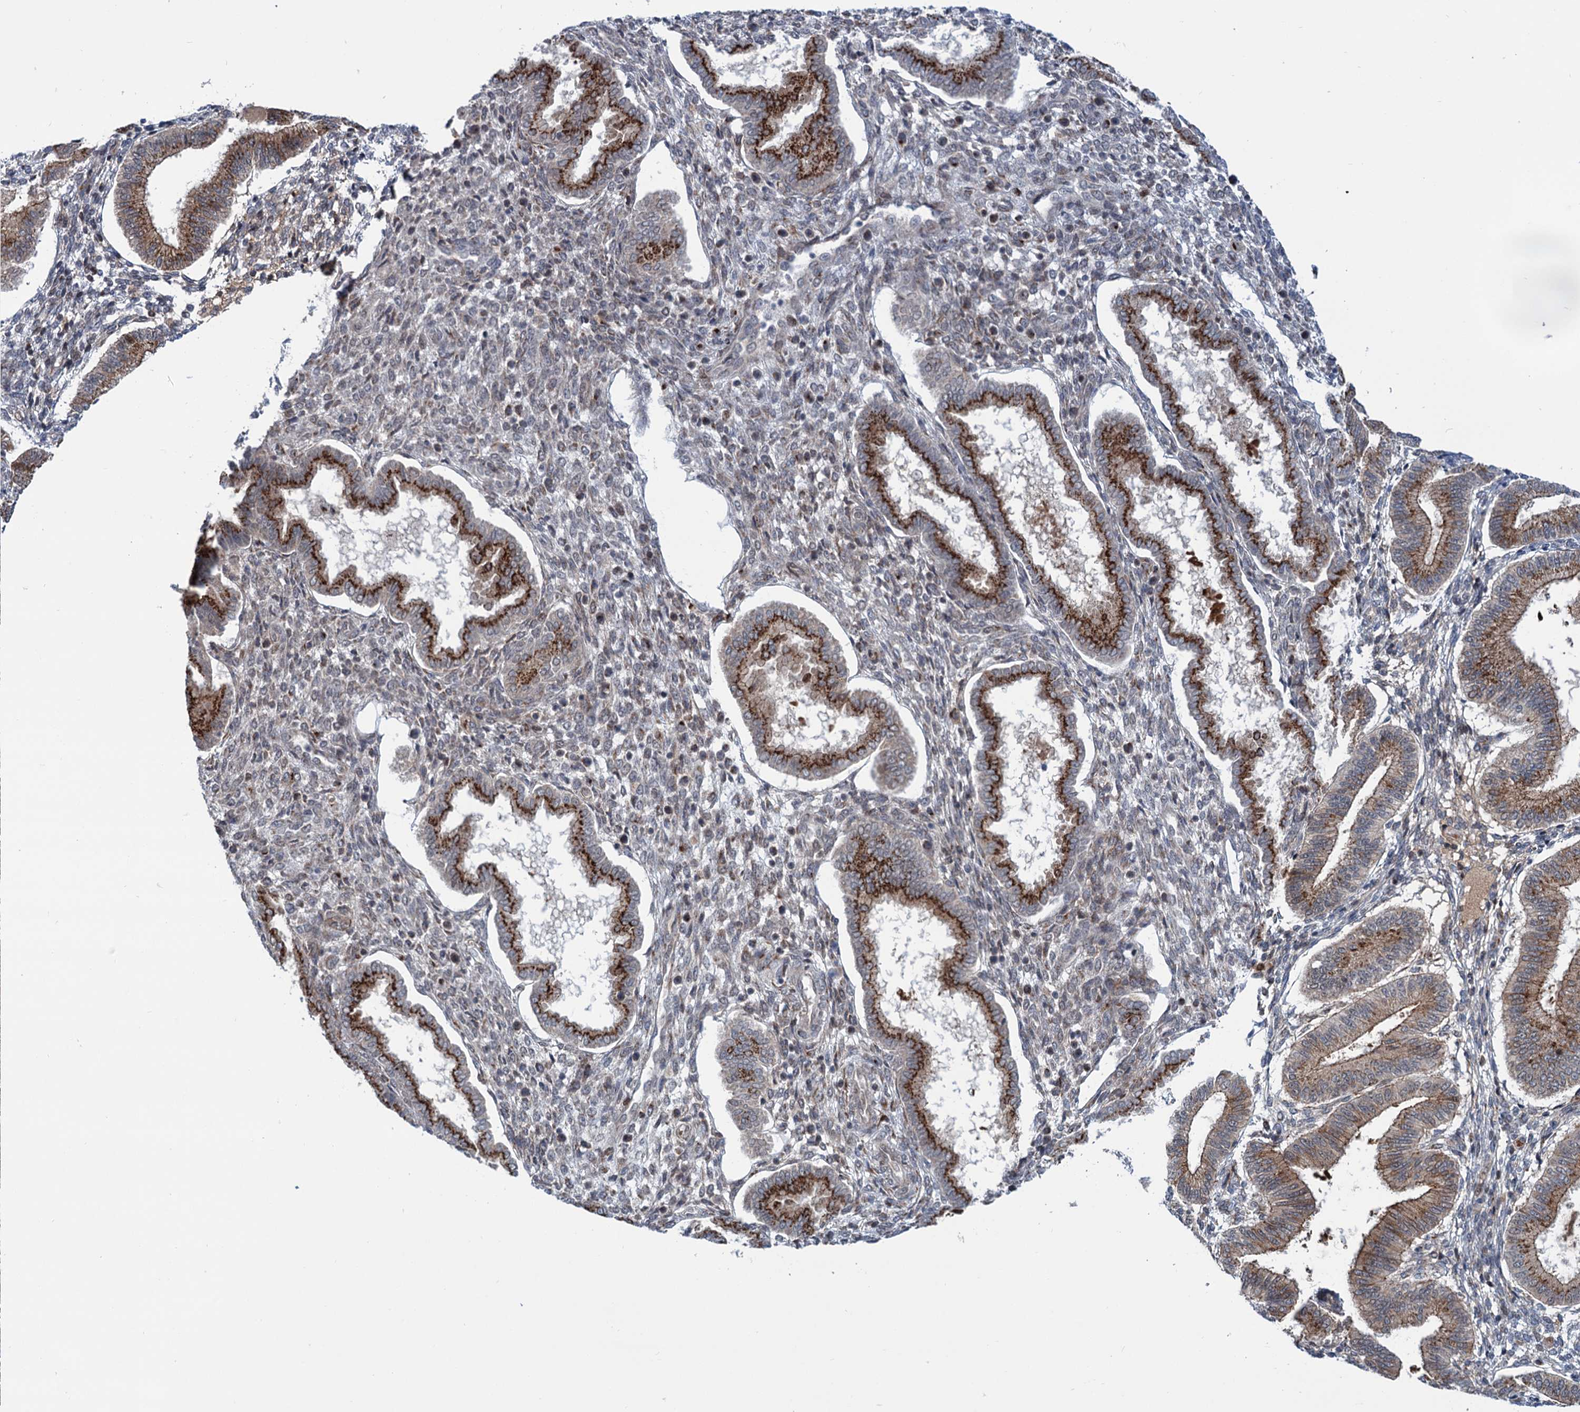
{"staining": {"intensity": "moderate", "quantity": "<25%", "location": "cytoplasmic/membranous"}, "tissue": "endometrium", "cell_type": "Cells in endometrial stroma", "image_type": "normal", "snomed": [{"axis": "morphology", "description": "Normal tissue, NOS"}, {"axis": "topography", "description": "Endometrium"}], "caption": "High-magnification brightfield microscopy of benign endometrium stained with DAB (3,3'-diaminobenzidine) (brown) and counterstained with hematoxylin (blue). cells in endometrial stroma exhibit moderate cytoplasmic/membranous positivity is present in approximately<25% of cells.", "gene": "ELP4", "patient": {"sex": "female", "age": 24}}